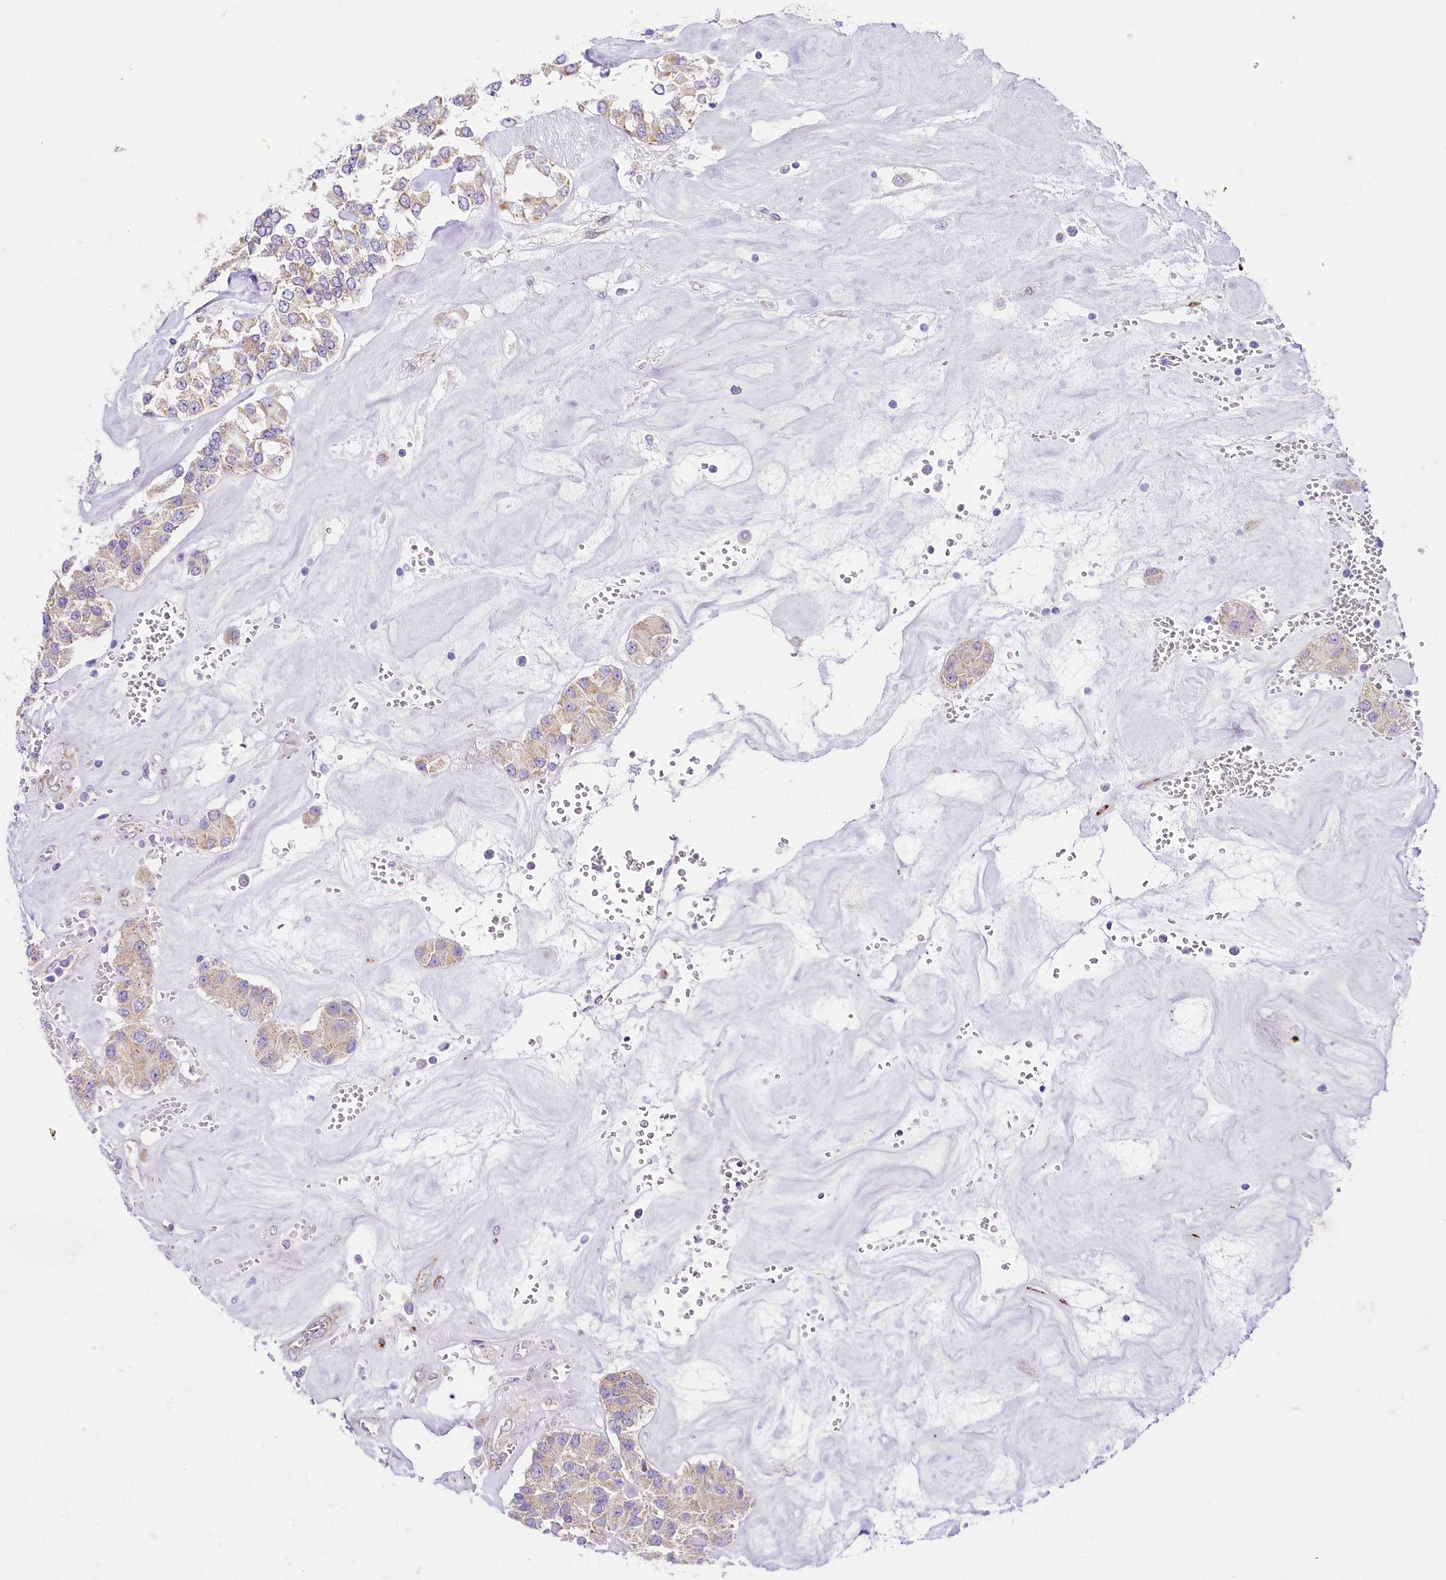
{"staining": {"intensity": "weak", "quantity": "<25%", "location": "cytoplasmic/membranous"}, "tissue": "carcinoid", "cell_type": "Tumor cells", "image_type": "cancer", "snomed": [{"axis": "morphology", "description": "Carcinoid, malignant, NOS"}, {"axis": "topography", "description": "Pancreas"}], "caption": "Carcinoid was stained to show a protein in brown. There is no significant positivity in tumor cells.", "gene": "PPIP5K2", "patient": {"sex": "male", "age": 41}}